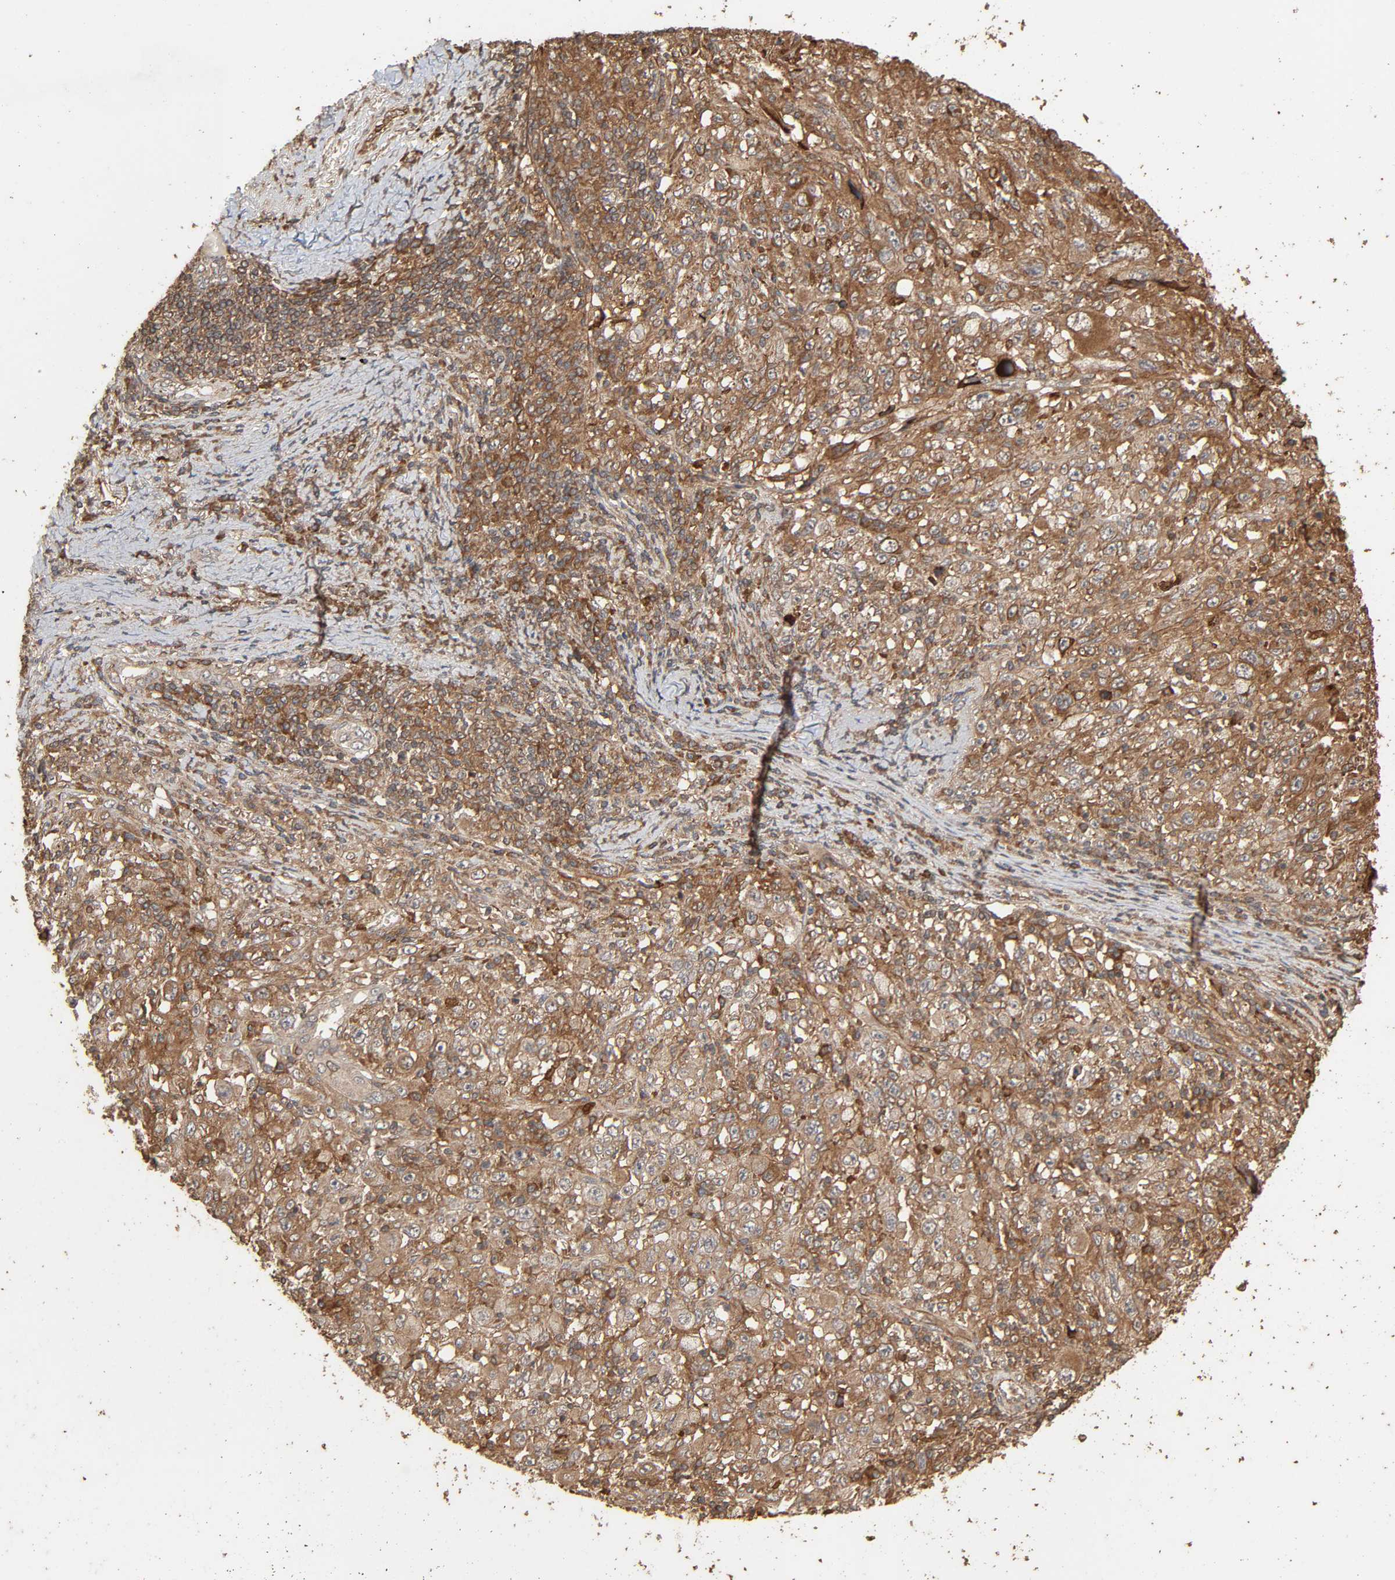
{"staining": {"intensity": "moderate", "quantity": ">75%", "location": "cytoplasmic/membranous"}, "tissue": "melanoma", "cell_type": "Tumor cells", "image_type": "cancer", "snomed": [{"axis": "morphology", "description": "Malignant melanoma, Metastatic site"}, {"axis": "topography", "description": "Skin"}], "caption": "Immunohistochemical staining of human melanoma demonstrates medium levels of moderate cytoplasmic/membranous expression in about >75% of tumor cells.", "gene": "RPS6KA6", "patient": {"sex": "female", "age": 56}}